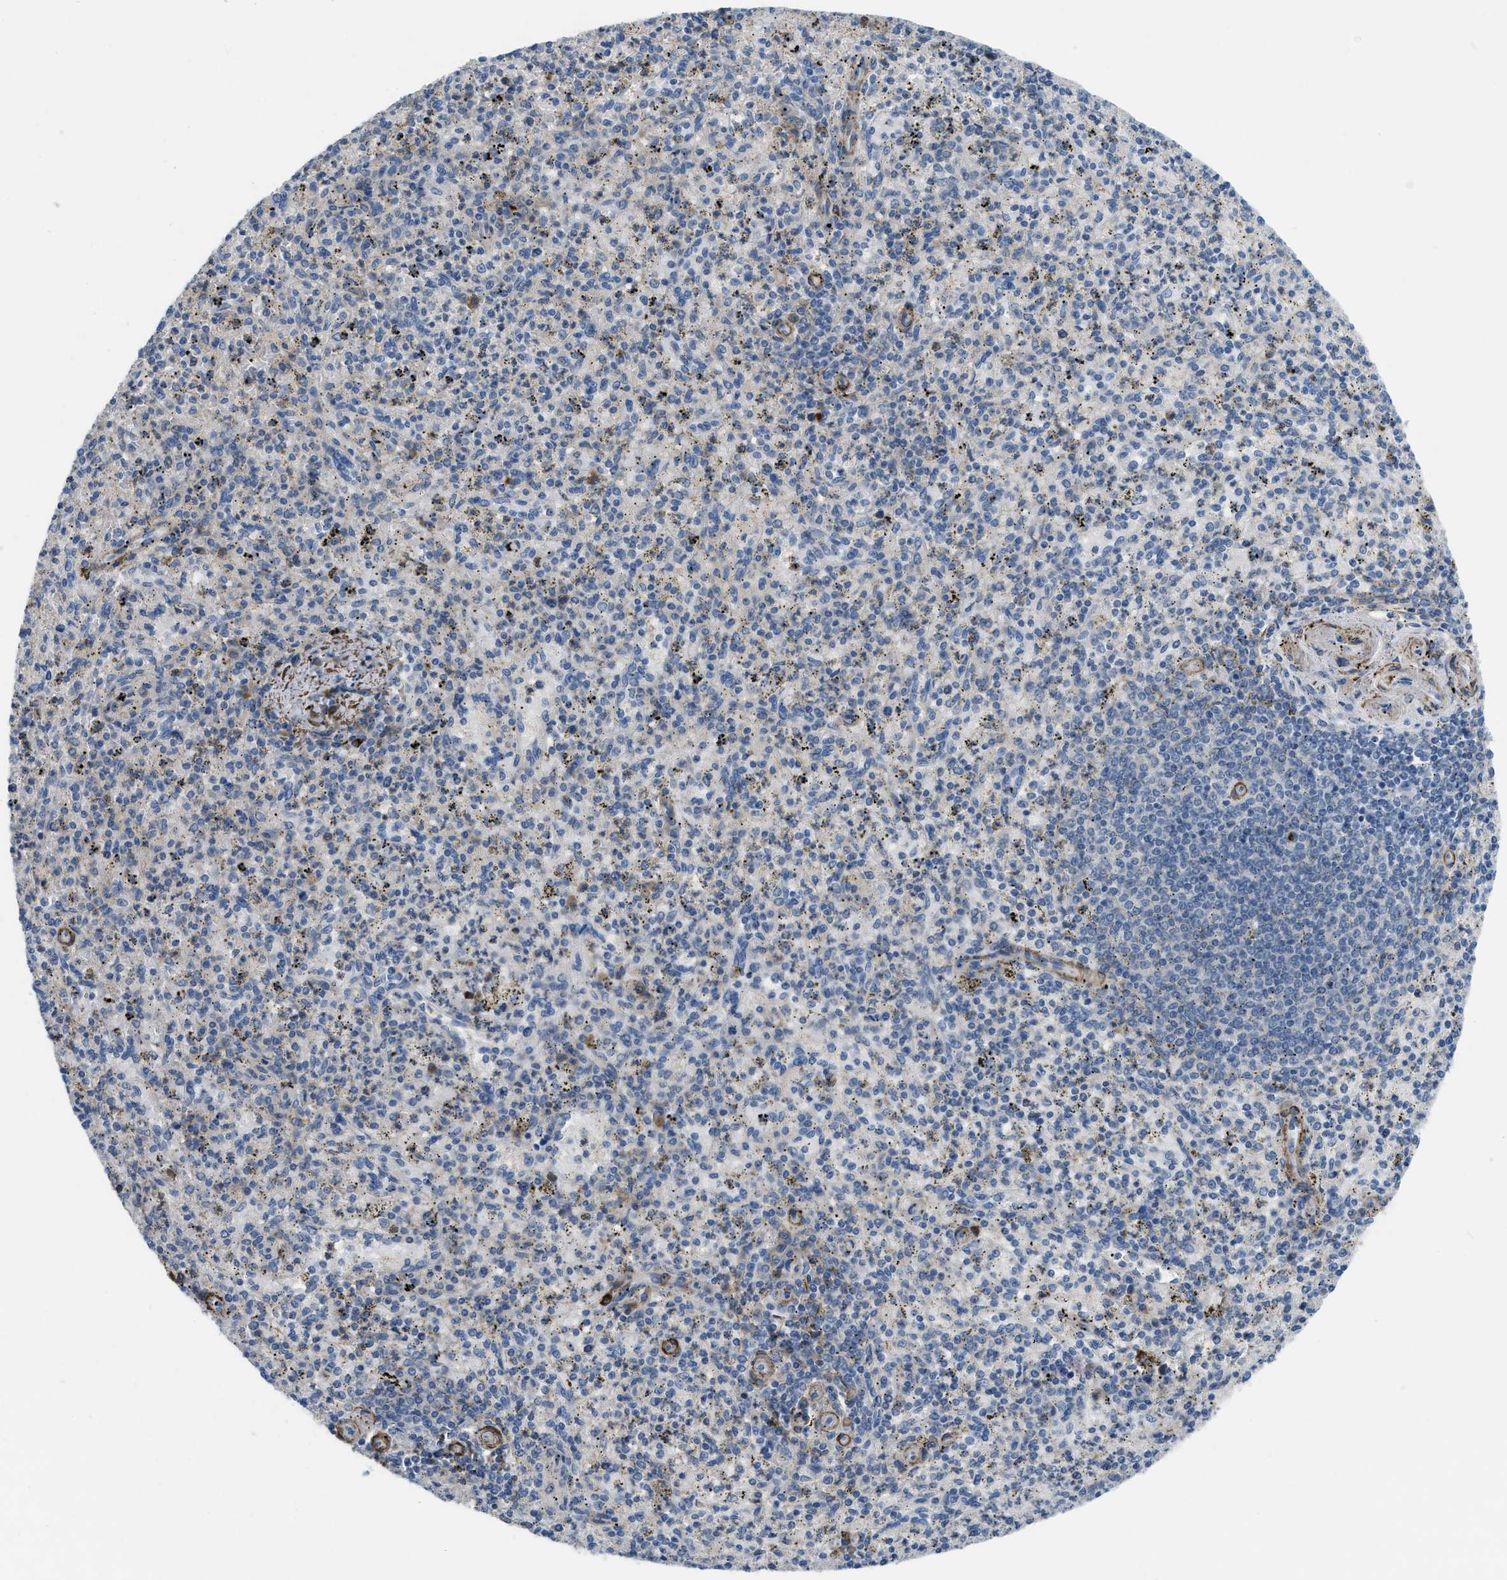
{"staining": {"intensity": "weak", "quantity": "<25%", "location": "cytoplasmic/membranous"}, "tissue": "spleen", "cell_type": "Cells in red pulp", "image_type": "normal", "snomed": [{"axis": "morphology", "description": "Normal tissue, NOS"}, {"axis": "topography", "description": "Spleen"}], "caption": "Immunohistochemistry (IHC) micrograph of normal spleen: human spleen stained with DAB (3,3'-diaminobenzidine) reveals no significant protein staining in cells in red pulp.", "gene": "BMPR1A", "patient": {"sex": "male", "age": 72}}